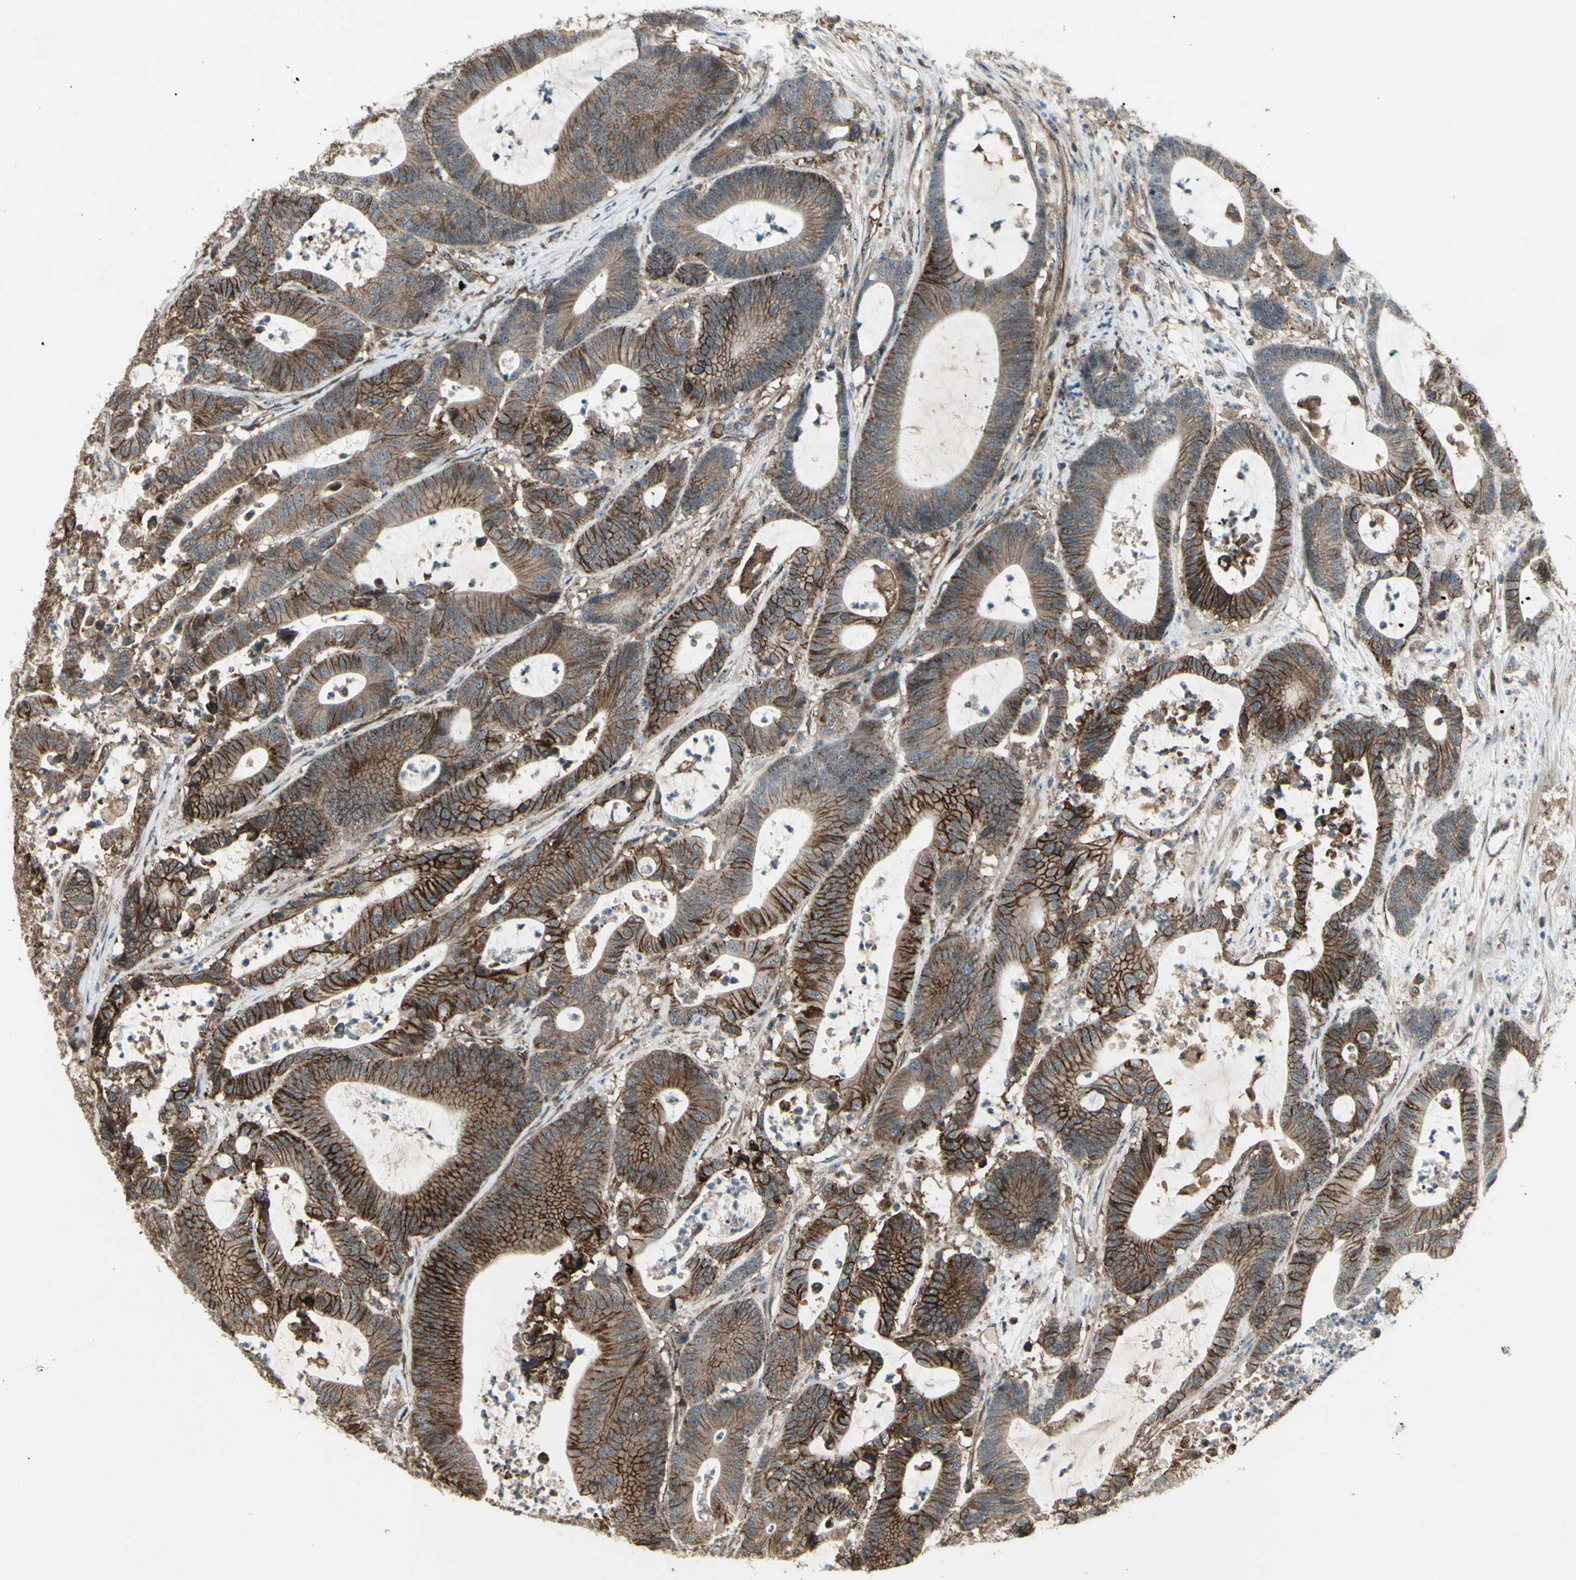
{"staining": {"intensity": "strong", "quantity": ">75%", "location": "cytoplasmic/membranous"}, "tissue": "colorectal cancer", "cell_type": "Tumor cells", "image_type": "cancer", "snomed": [{"axis": "morphology", "description": "Adenocarcinoma, NOS"}, {"axis": "topography", "description": "Colon"}], "caption": "The micrograph reveals staining of colorectal cancer (adenocarcinoma), revealing strong cytoplasmic/membranous protein expression (brown color) within tumor cells.", "gene": "FXYD5", "patient": {"sex": "female", "age": 84}}